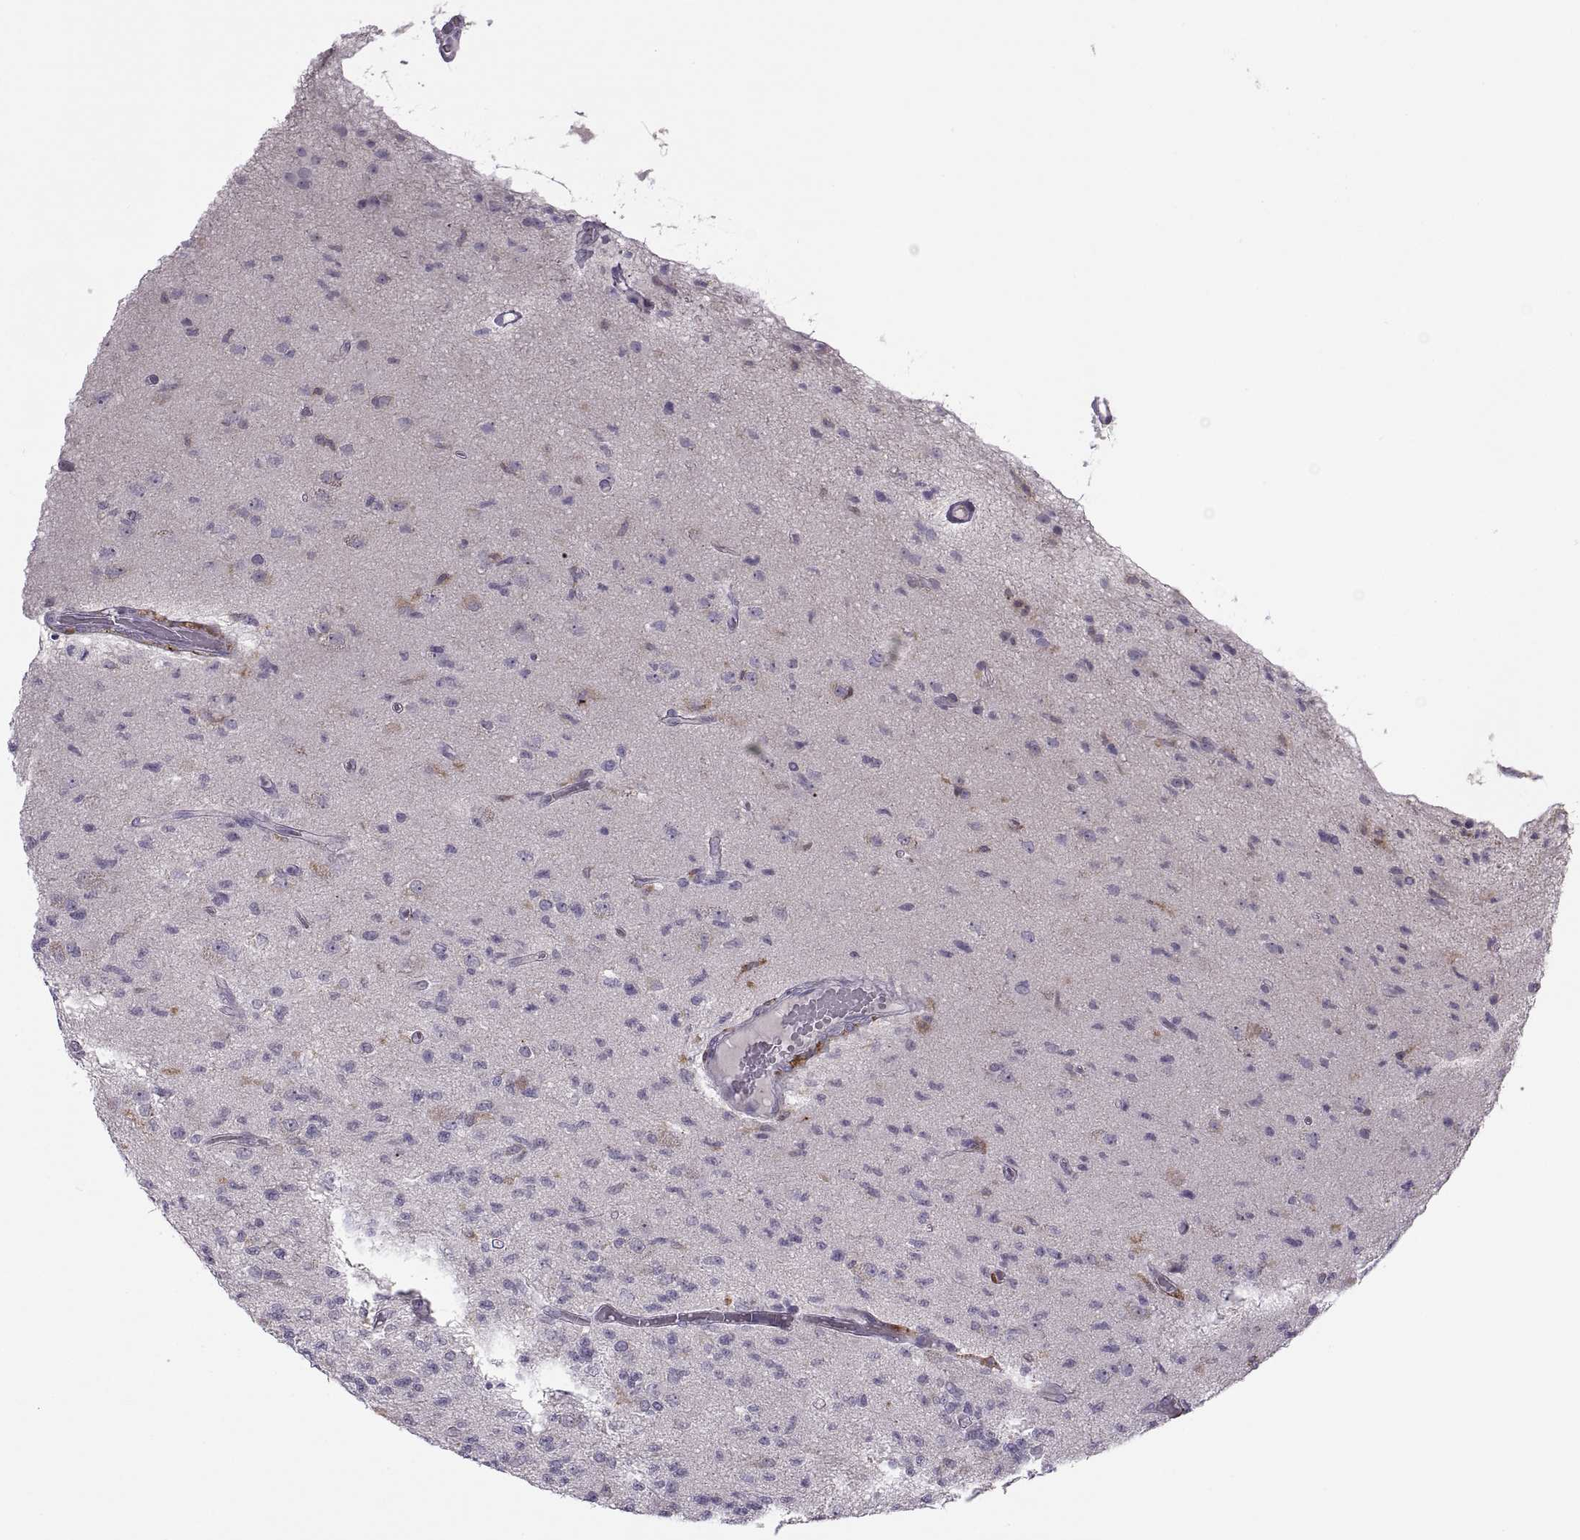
{"staining": {"intensity": "negative", "quantity": "none", "location": "none"}, "tissue": "glioma", "cell_type": "Tumor cells", "image_type": "cancer", "snomed": [{"axis": "morphology", "description": "Glioma, malignant, High grade"}, {"axis": "topography", "description": "Brain"}], "caption": "The image demonstrates no significant staining in tumor cells of glioma.", "gene": "H2AP", "patient": {"sex": "male", "age": 56}}